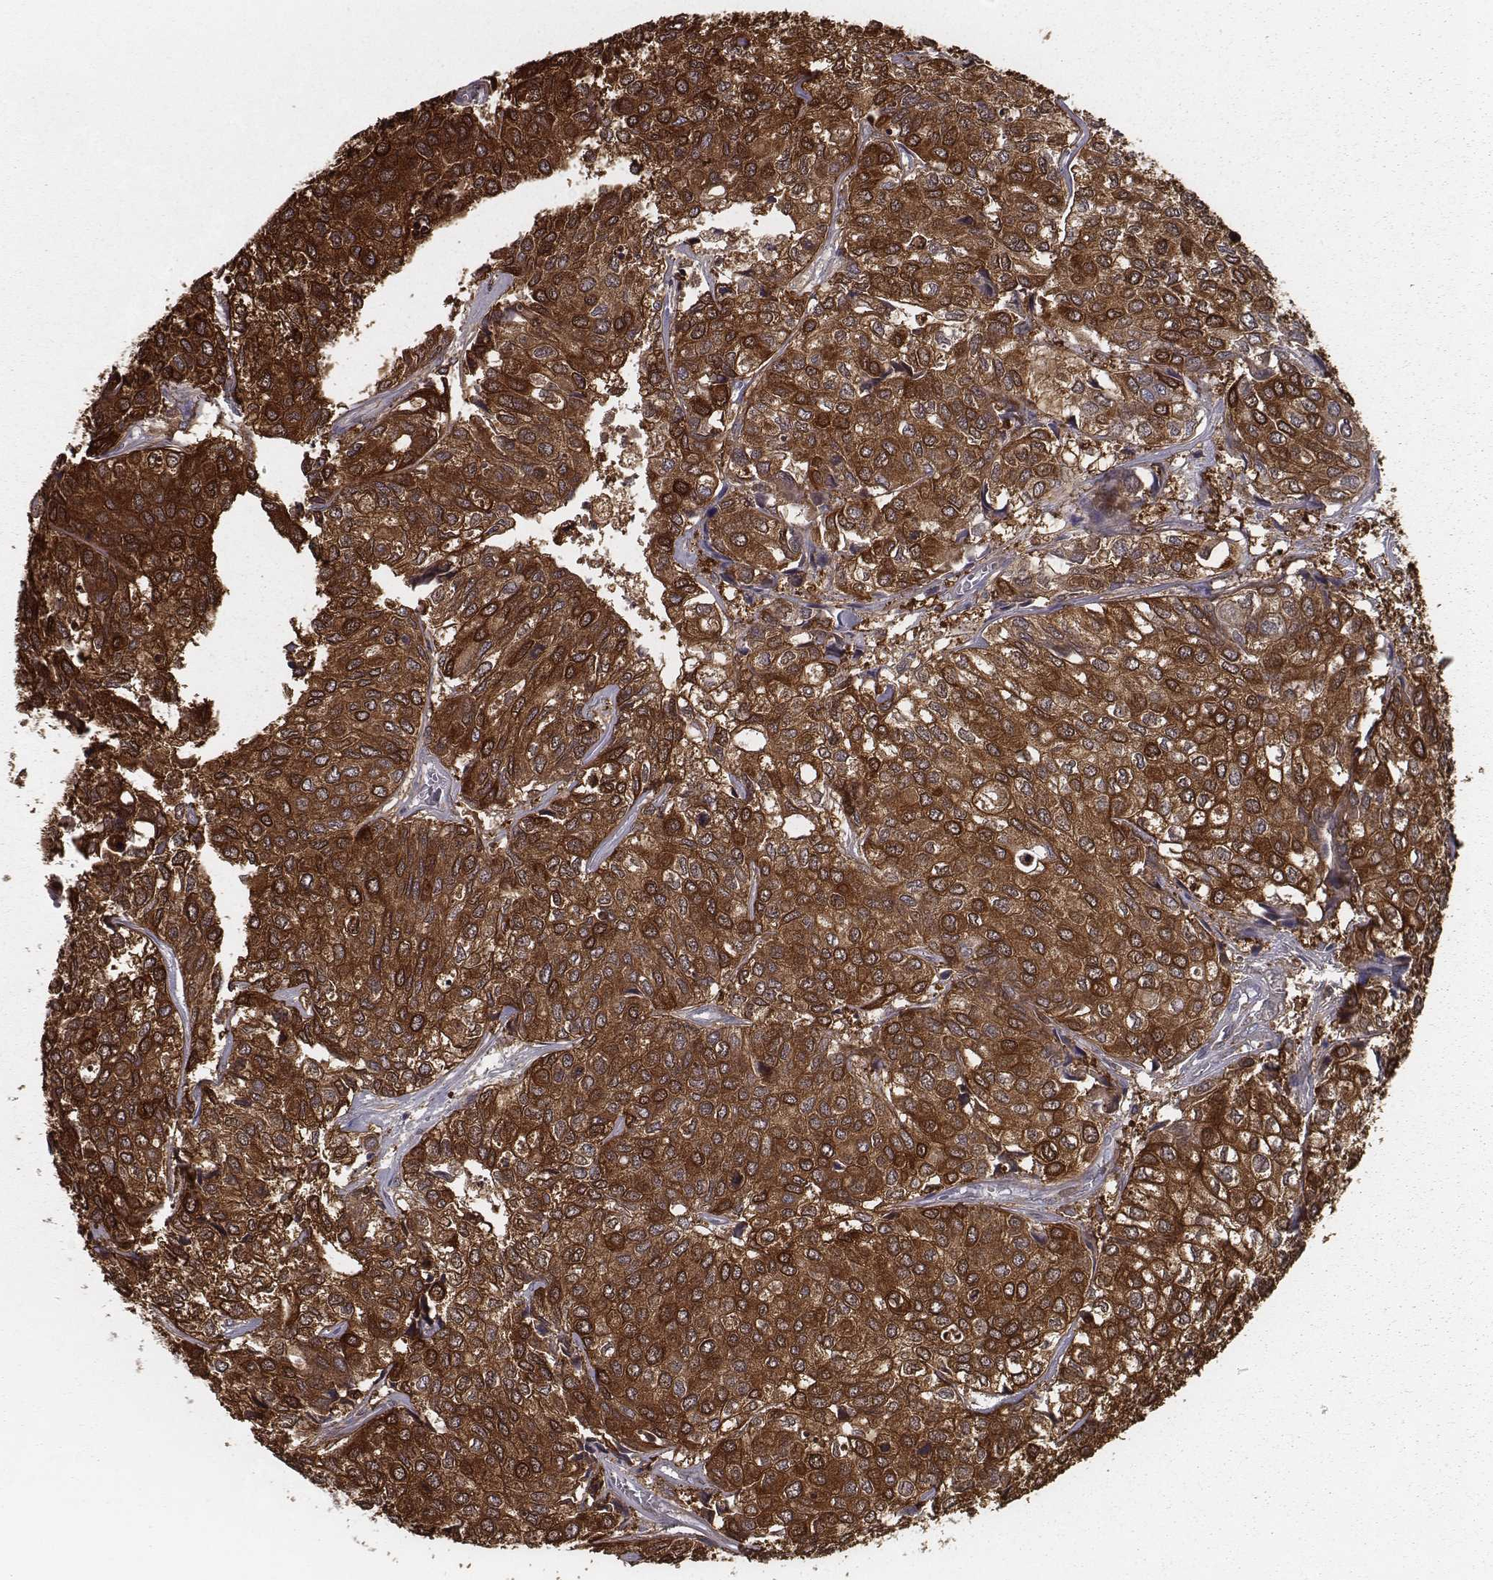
{"staining": {"intensity": "strong", "quantity": ">75%", "location": "cytoplasmic/membranous"}, "tissue": "urothelial cancer", "cell_type": "Tumor cells", "image_type": "cancer", "snomed": [{"axis": "morphology", "description": "Urothelial carcinoma, High grade"}, {"axis": "topography", "description": "Urinary bladder"}], "caption": "High-magnification brightfield microscopy of urothelial cancer stained with DAB (brown) and counterstained with hematoxylin (blue). tumor cells exhibit strong cytoplasmic/membranous staining is identified in approximately>75% of cells.", "gene": "ISYNA1", "patient": {"sex": "male", "age": 73}}